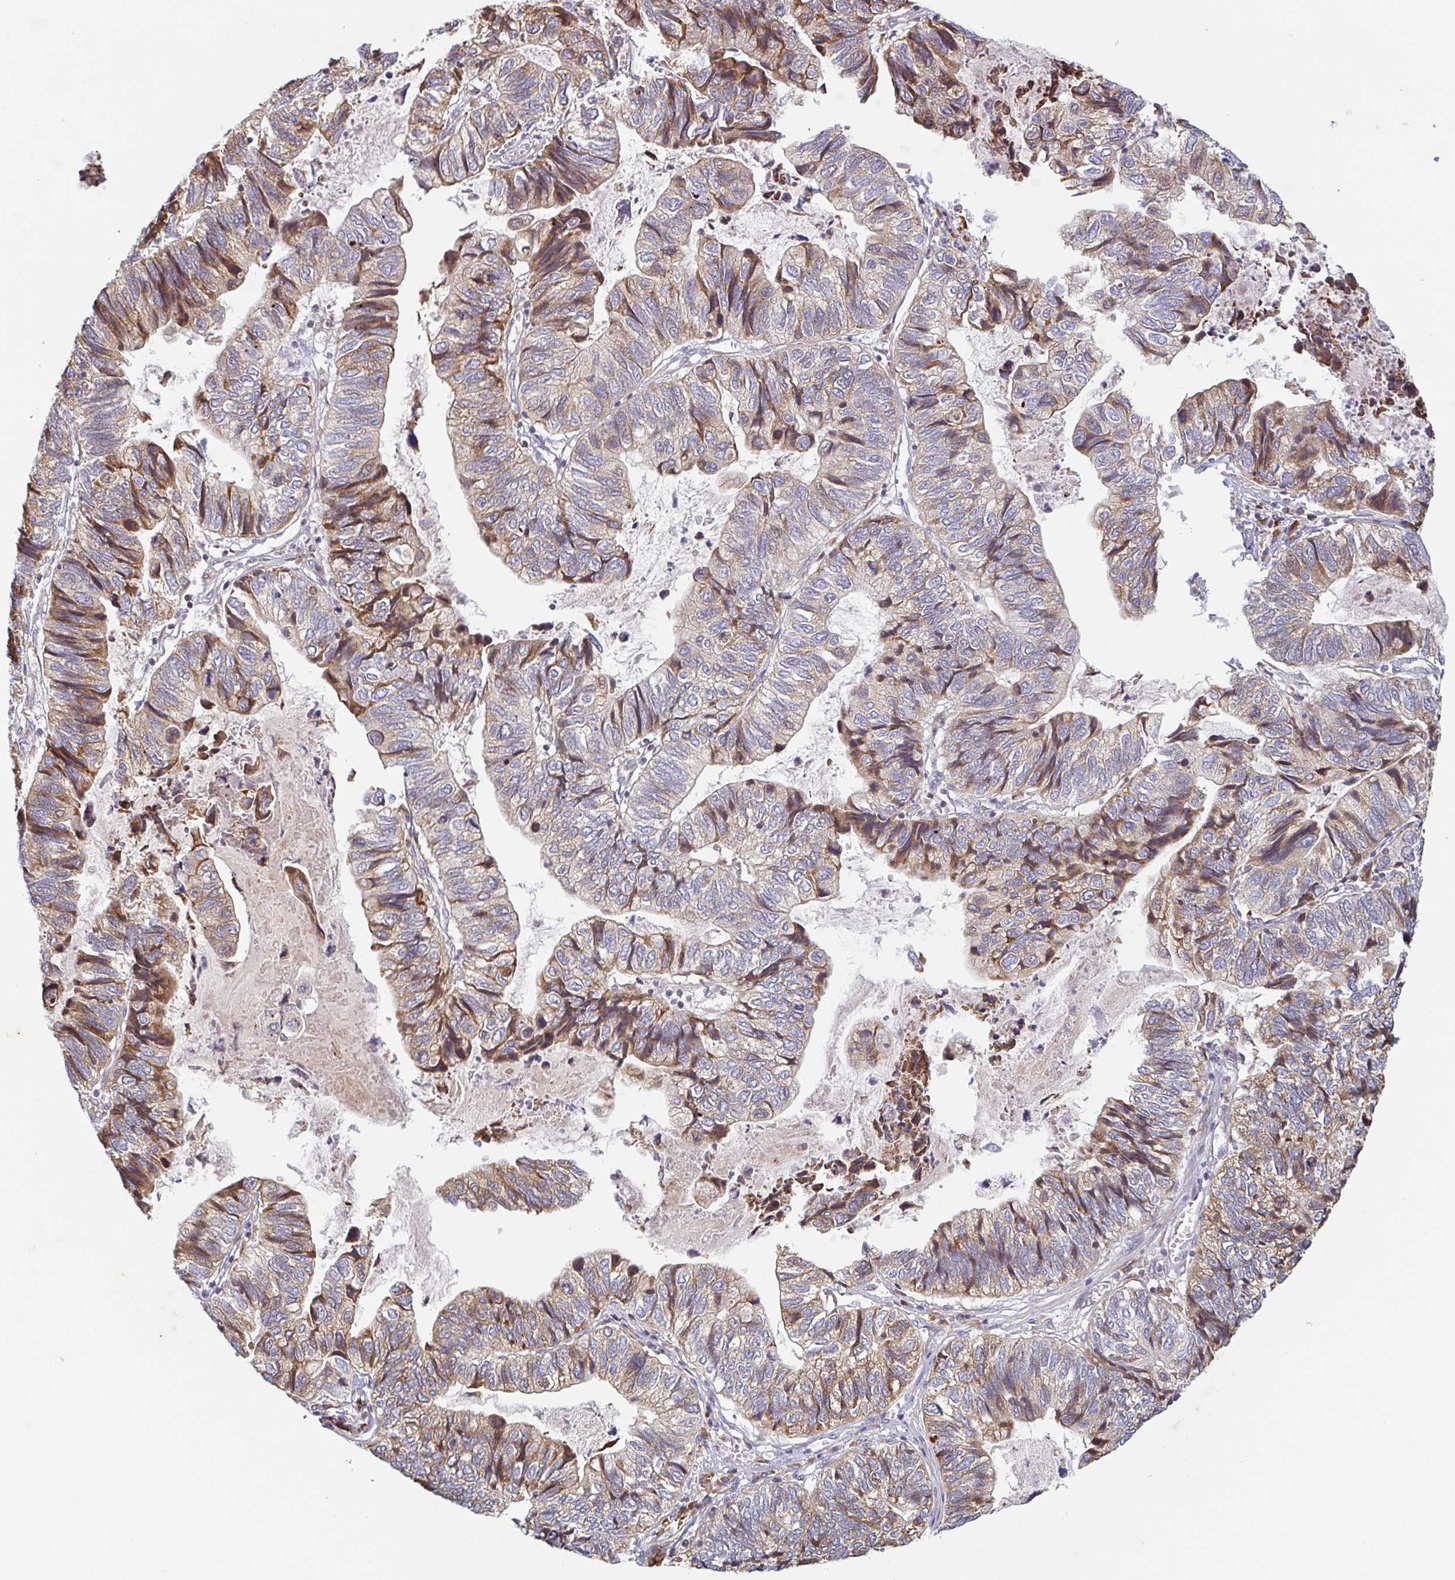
{"staining": {"intensity": "strong", "quantity": "<25%", "location": "cytoplasmic/membranous"}, "tissue": "stomach cancer", "cell_type": "Tumor cells", "image_type": "cancer", "snomed": [{"axis": "morphology", "description": "Adenocarcinoma, NOS"}, {"axis": "topography", "description": "Stomach, upper"}], "caption": "The histopathology image exhibits a brown stain indicating the presence of a protein in the cytoplasmic/membranous of tumor cells in adenocarcinoma (stomach).", "gene": "RIT1", "patient": {"sex": "female", "age": 67}}